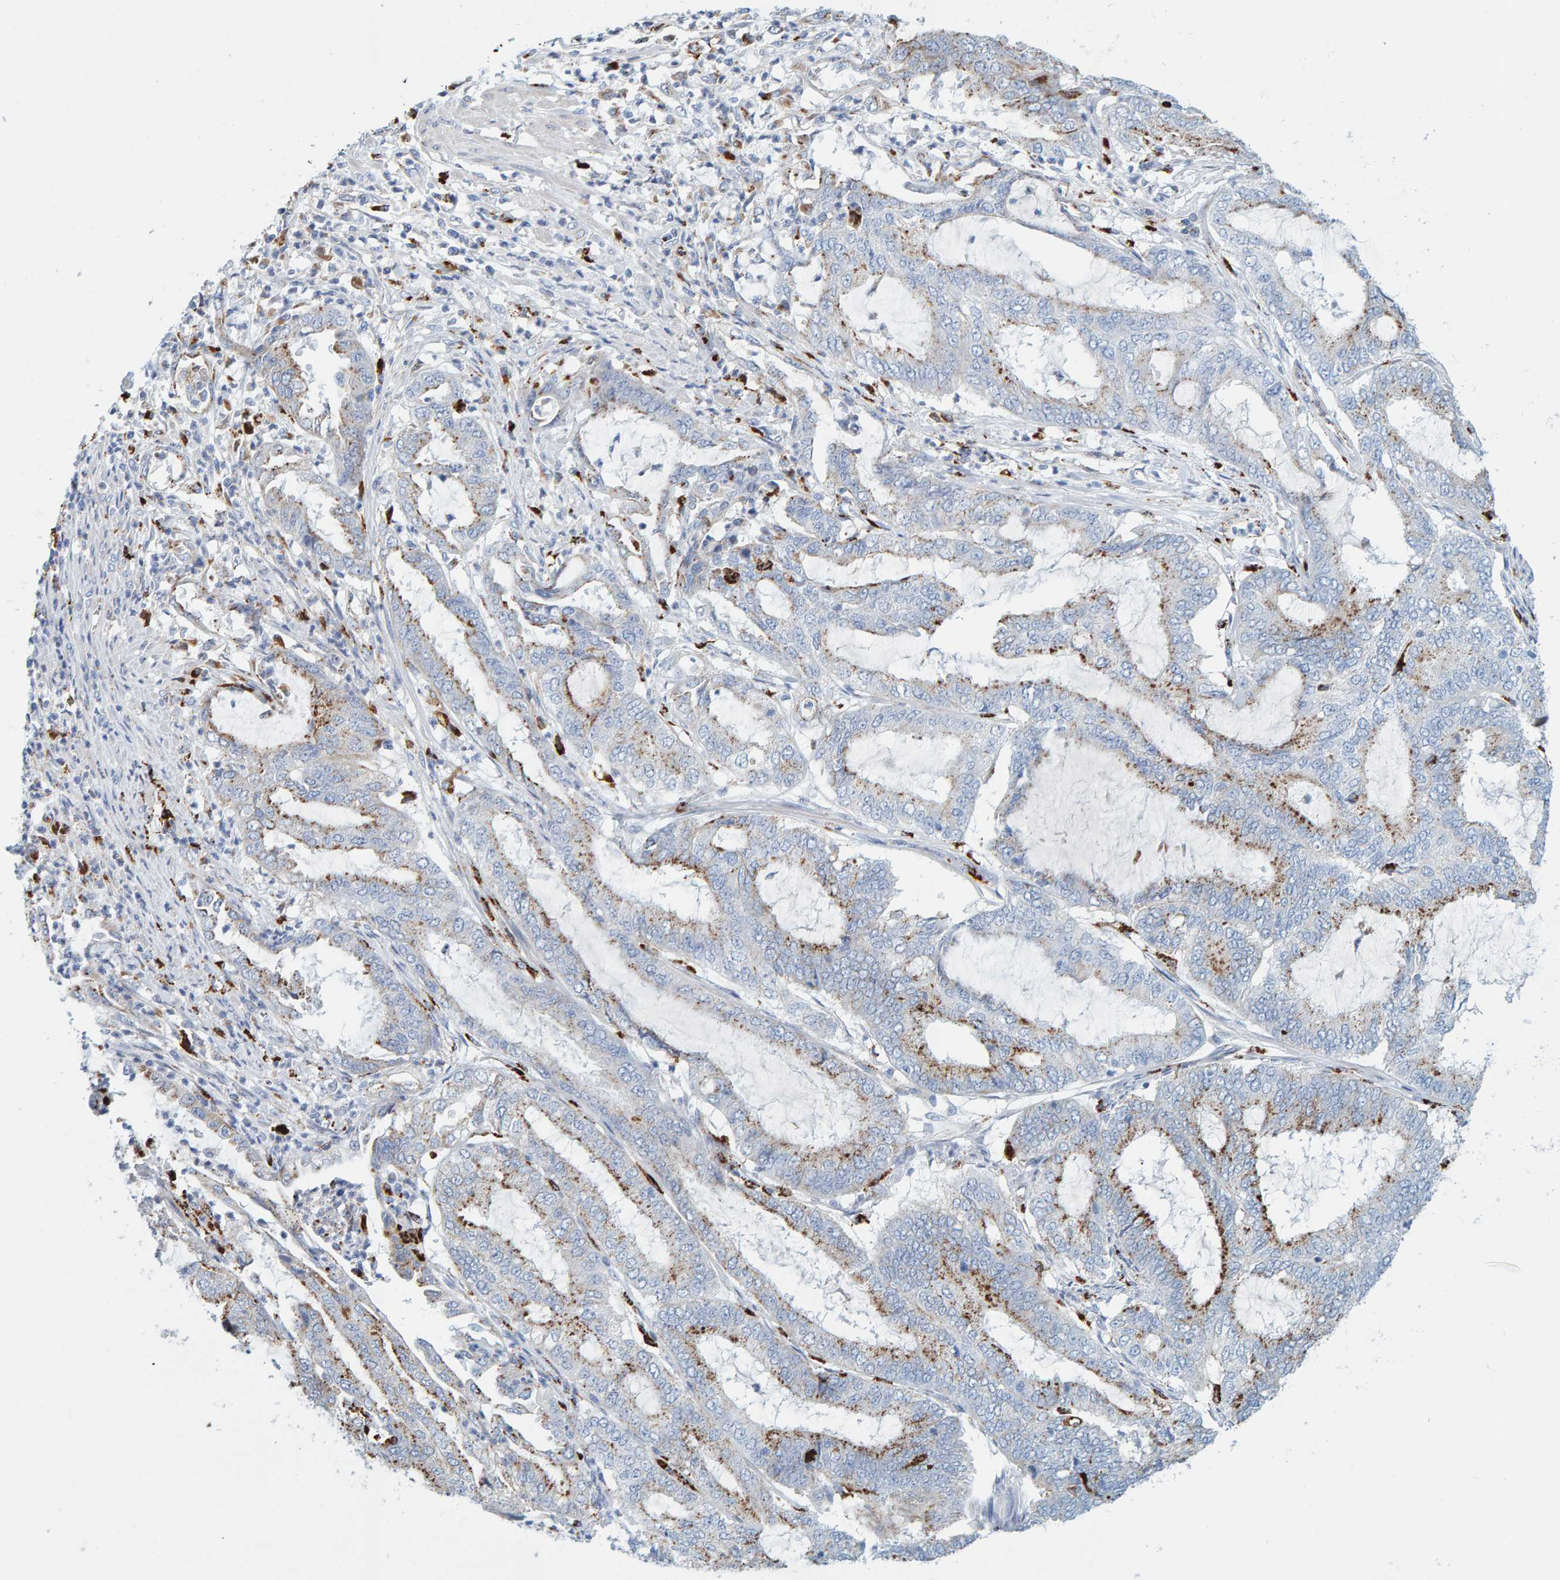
{"staining": {"intensity": "moderate", "quantity": "25%-75%", "location": "cytoplasmic/membranous"}, "tissue": "endometrial cancer", "cell_type": "Tumor cells", "image_type": "cancer", "snomed": [{"axis": "morphology", "description": "Adenocarcinoma, NOS"}, {"axis": "topography", "description": "Endometrium"}], "caption": "Adenocarcinoma (endometrial) stained with DAB IHC exhibits medium levels of moderate cytoplasmic/membranous expression in approximately 25%-75% of tumor cells.", "gene": "BIN3", "patient": {"sex": "female", "age": 51}}